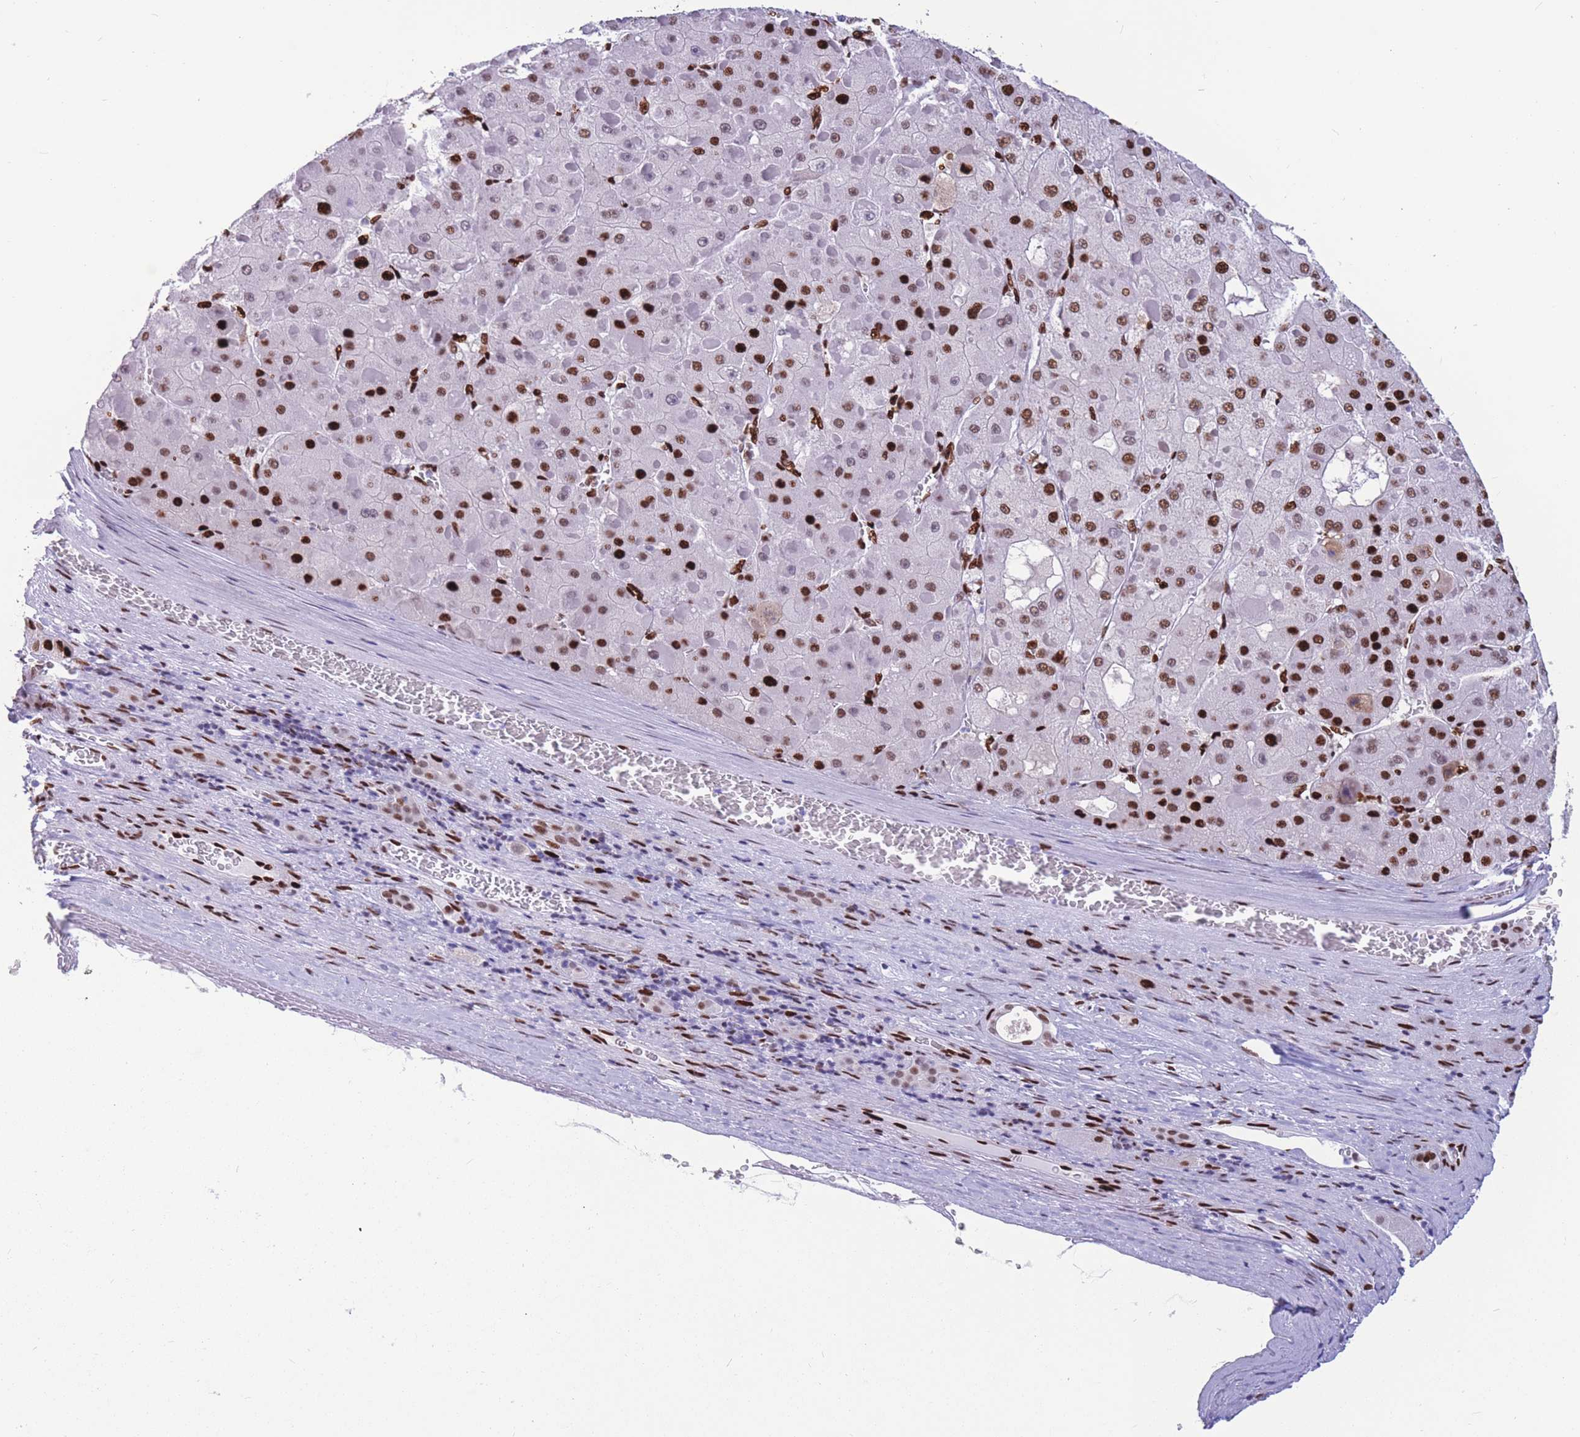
{"staining": {"intensity": "strong", "quantity": "25%-75%", "location": "nuclear"}, "tissue": "liver cancer", "cell_type": "Tumor cells", "image_type": "cancer", "snomed": [{"axis": "morphology", "description": "Carcinoma, Hepatocellular, NOS"}, {"axis": "topography", "description": "Liver"}], "caption": "Immunohistochemical staining of human hepatocellular carcinoma (liver) shows high levels of strong nuclear staining in approximately 25%-75% of tumor cells.", "gene": "NASP", "patient": {"sex": "female", "age": 73}}